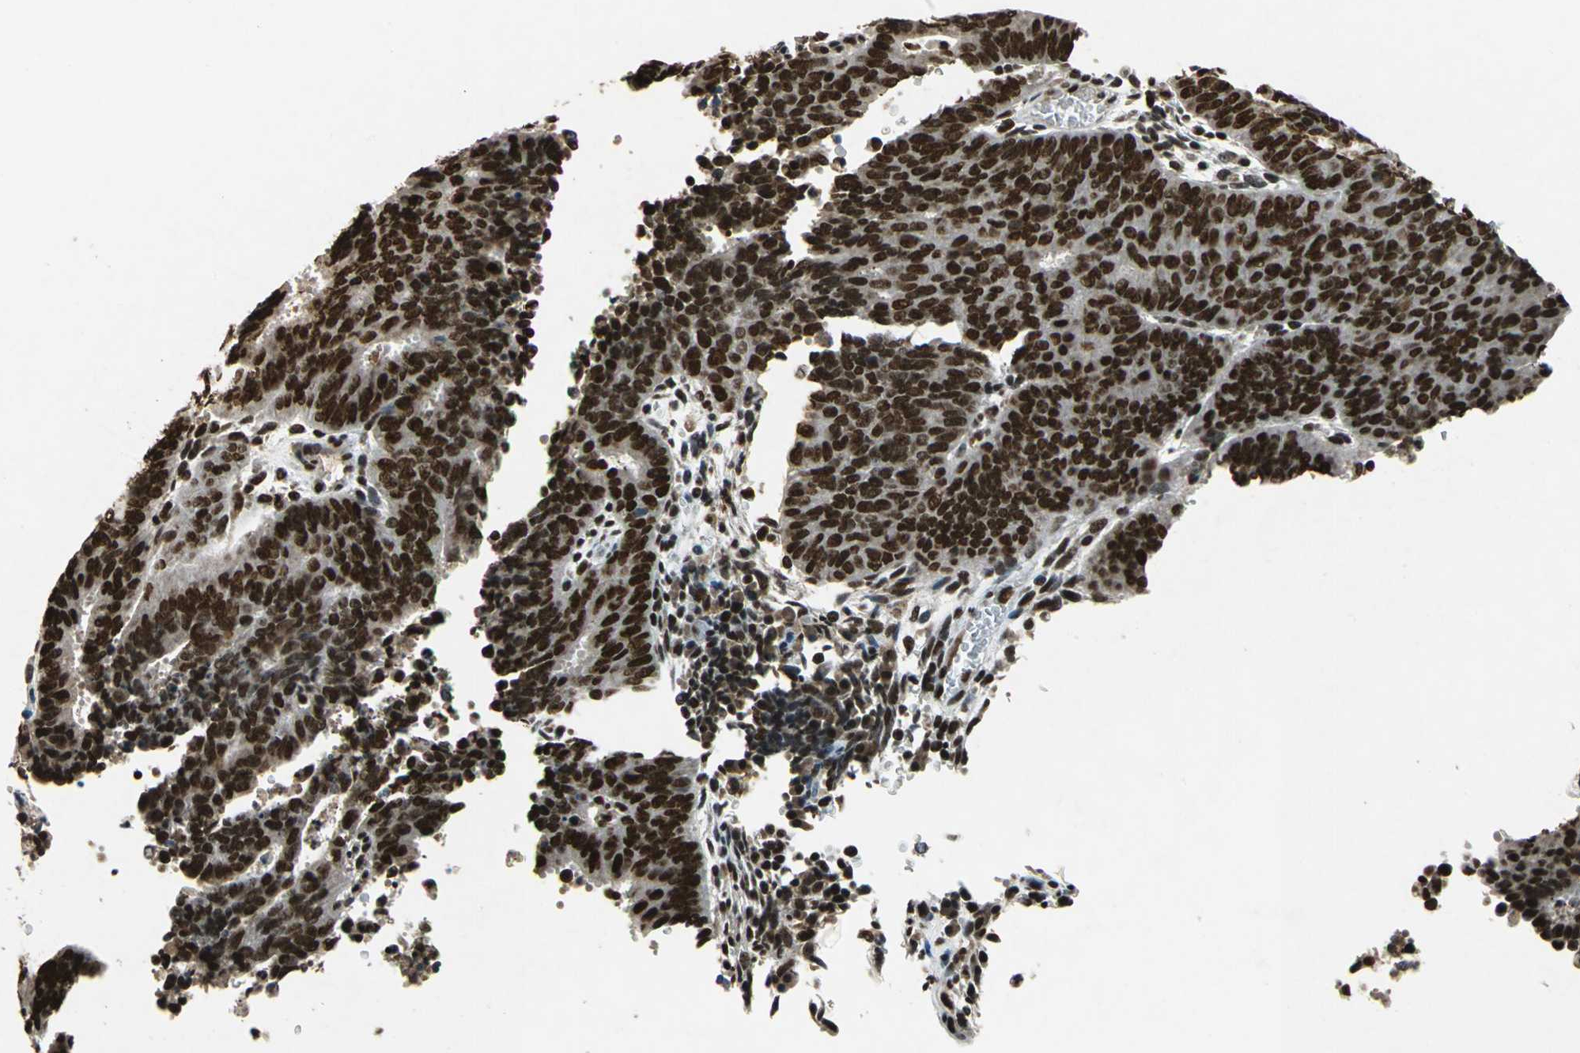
{"staining": {"intensity": "strong", "quantity": ">75%", "location": "nuclear"}, "tissue": "cervical cancer", "cell_type": "Tumor cells", "image_type": "cancer", "snomed": [{"axis": "morphology", "description": "Adenocarcinoma, NOS"}, {"axis": "topography", "description": "Cervix"}], "caption": "A brown stain labels strong nuclear positivity of a protein in human cervical adenocarcinoma tumor cells.", "gene": "MTA2", "patient": {"sex": "female", "age": 44}}